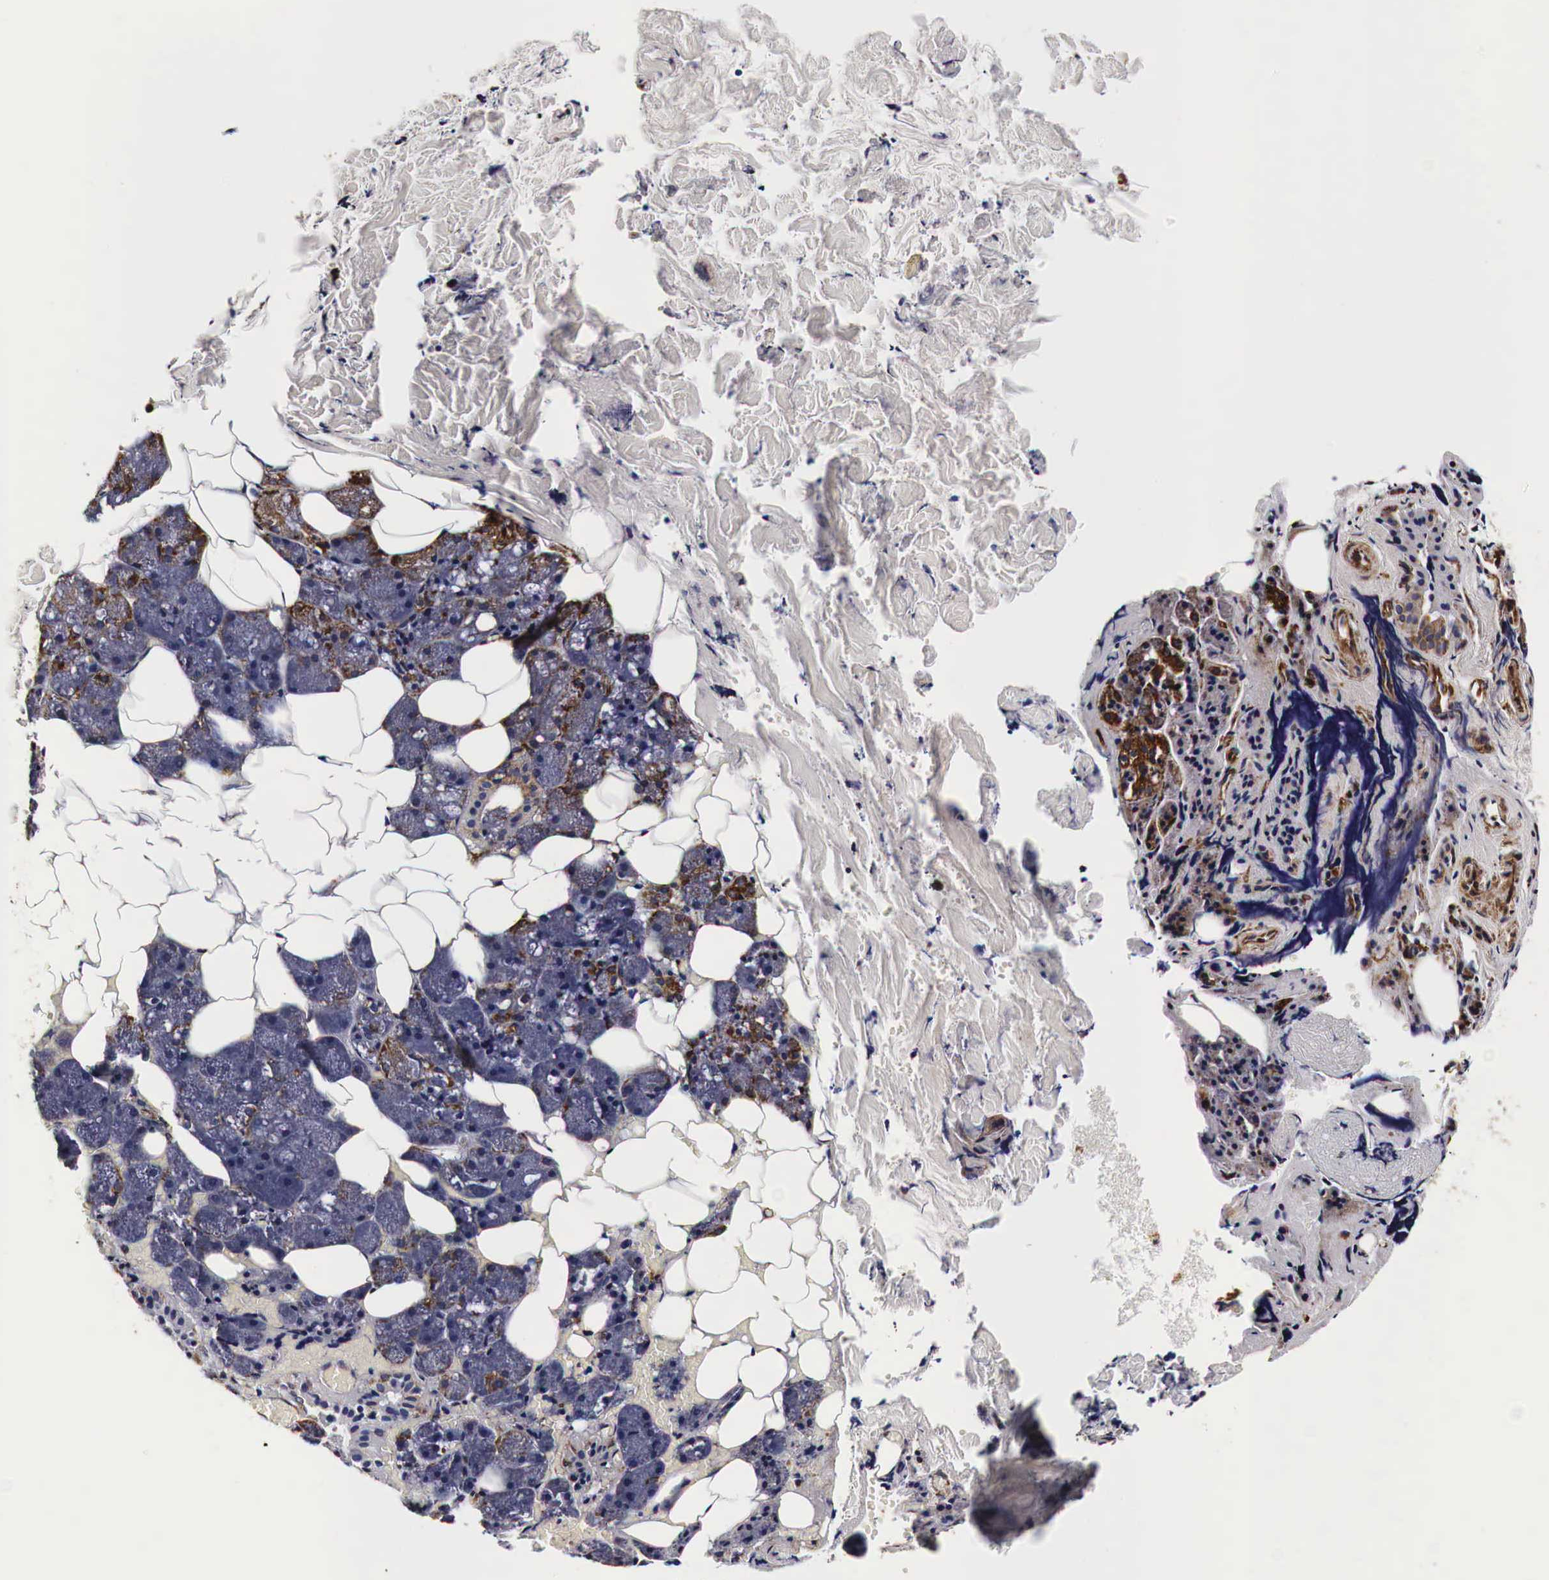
{"staining": {"intensity": "moderate", "quantity": "25%-75%", "location": "cytoplasmic/membranous"}, "tissue": "salivary gland", "cell_type": "Glandular cells", "image_type": "normal", "snomed": [{"axis": "morphology", "description": "Normal tissue, NOS"}, {"axis": "topography", "description": "Salivary gland"}], "caption": "About 25%-75% of glandular cells in unremarkable salivary gland display moderate cytoplasmic/membranous protein positivity as visualized by brown immunohistochemical staining.", "gene": "CKAP4", "patient": {"sex": "female", "age": 55}}